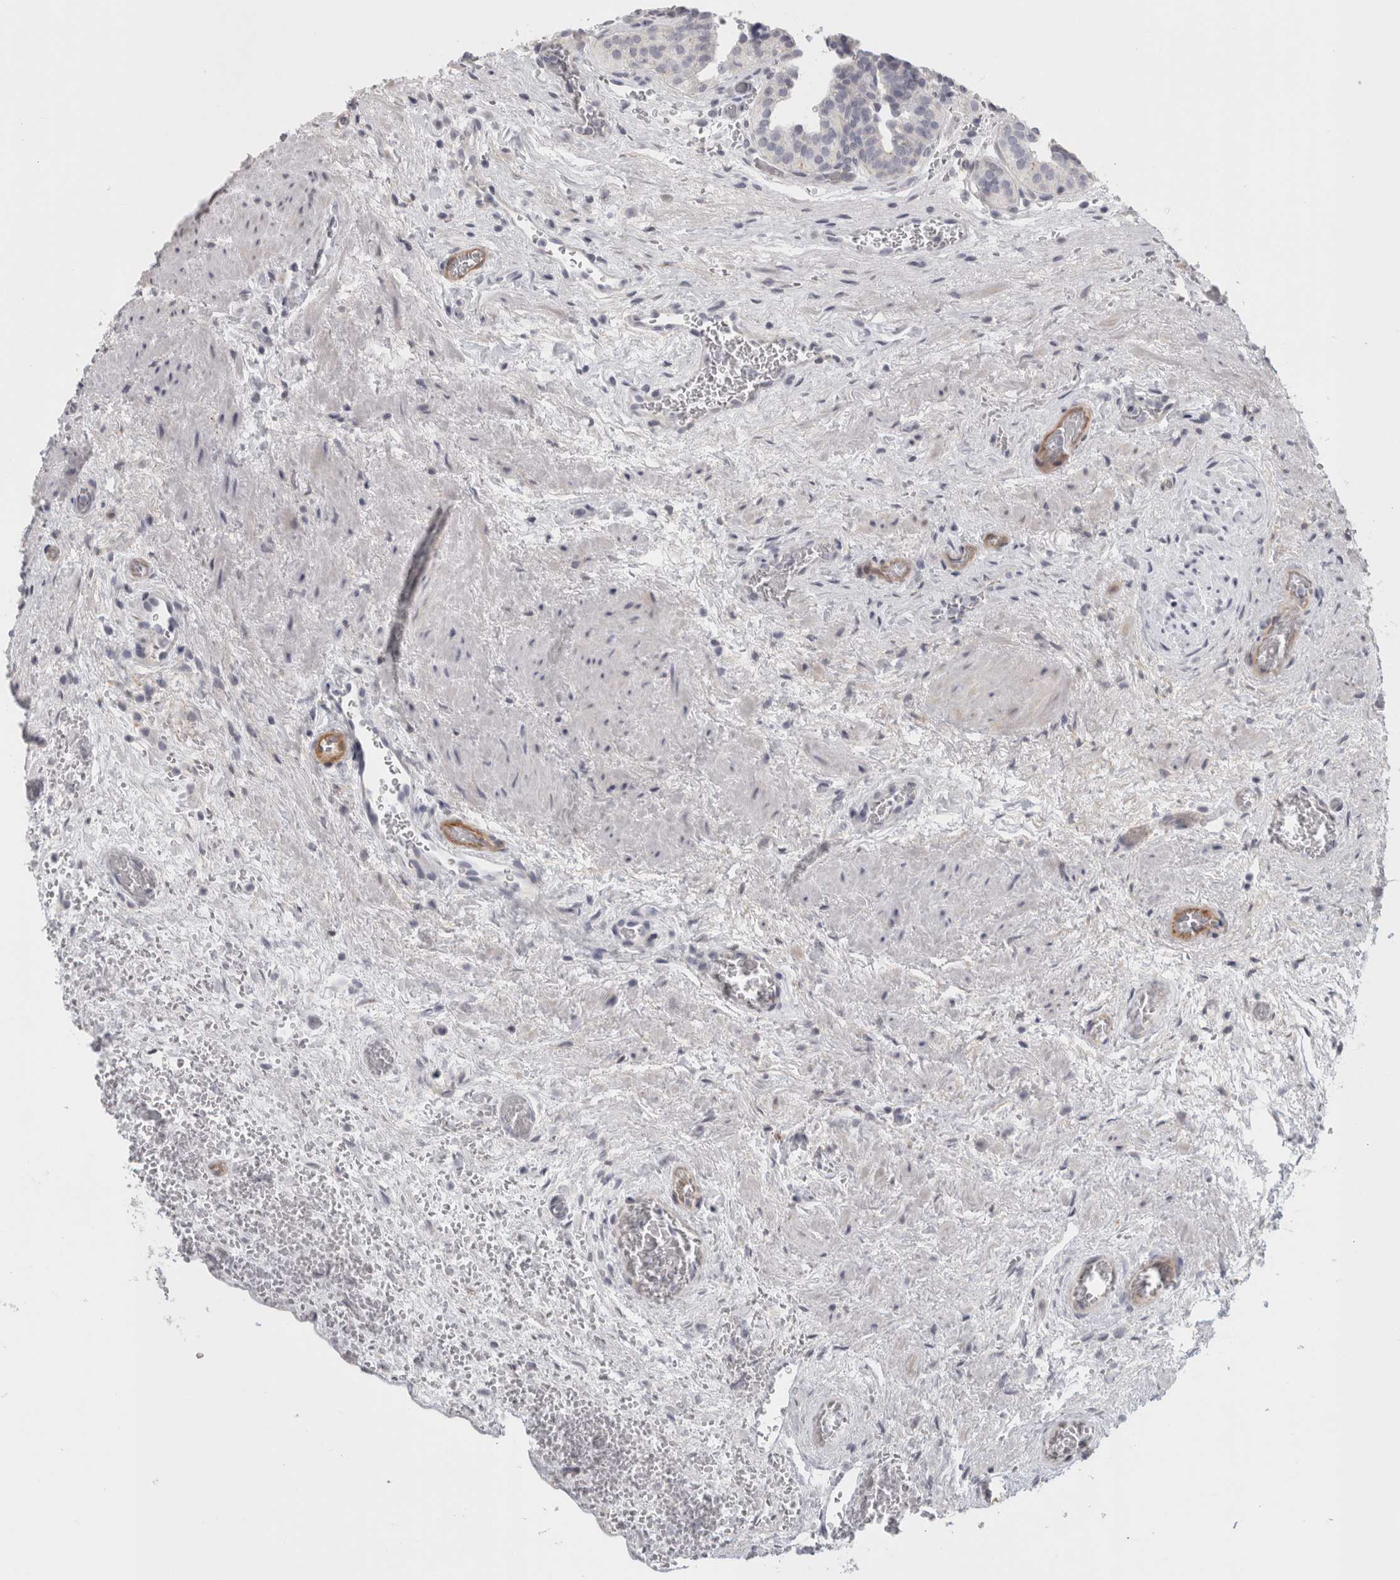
{"staining": {"intensity": "negative", "quantity": "none", "location": "none"}, "tissue": "prostate", "cell_type": "Glandular cells", "image_type": "normal", "snomed": [{"axis": "morphology", "description": "Normal tissue, NOS"}, {"axis": "topography", "description": "Prostate"}], "caption": "High power microscopy image of an IHC micrograph of unremarkable prostate, revealing no significant staining in glandular cells.", "gene": "FBLIM1", "patient": {"sex": "male", "age": 48}}